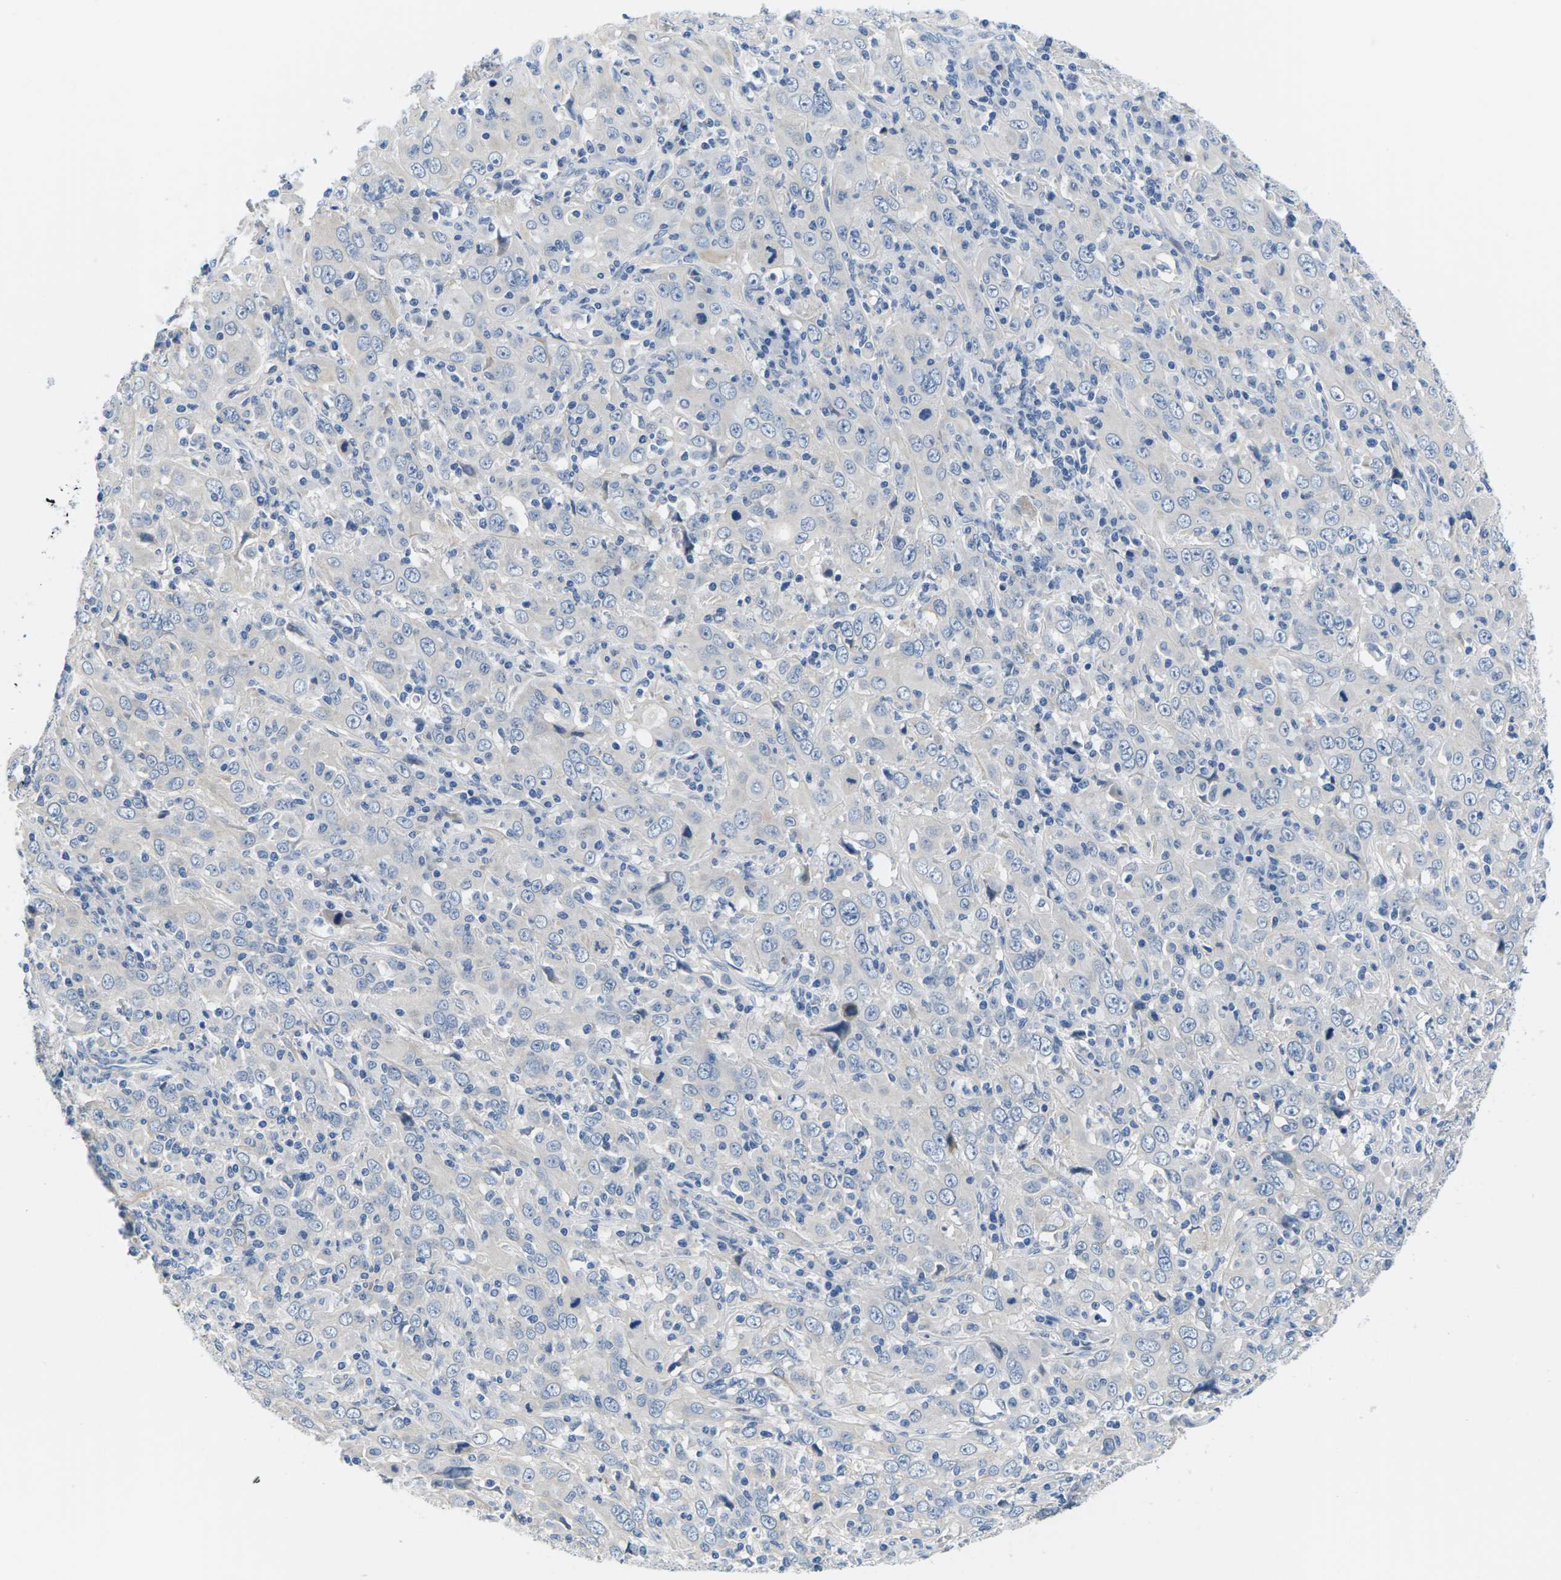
{"staining": {"intensity": "negative", "quantity": "none", "location": "none"}, "tissue": "cervical cancer", "cell_type": "Tumor cells", "image_type": "cancer", "snomed": [{"axis": "morphology", "description": "Squamous cell carcinoma, NOS"}, {"axis": "topography", "description": "Cervix"}], "caption": "This is an immunohistochemistry (IHC) histopathology image of human cervical cancer. There is no positivity in tumor cells.", "gene": "TSPAN2", "patient": {"sex": "female", "age": 46}}